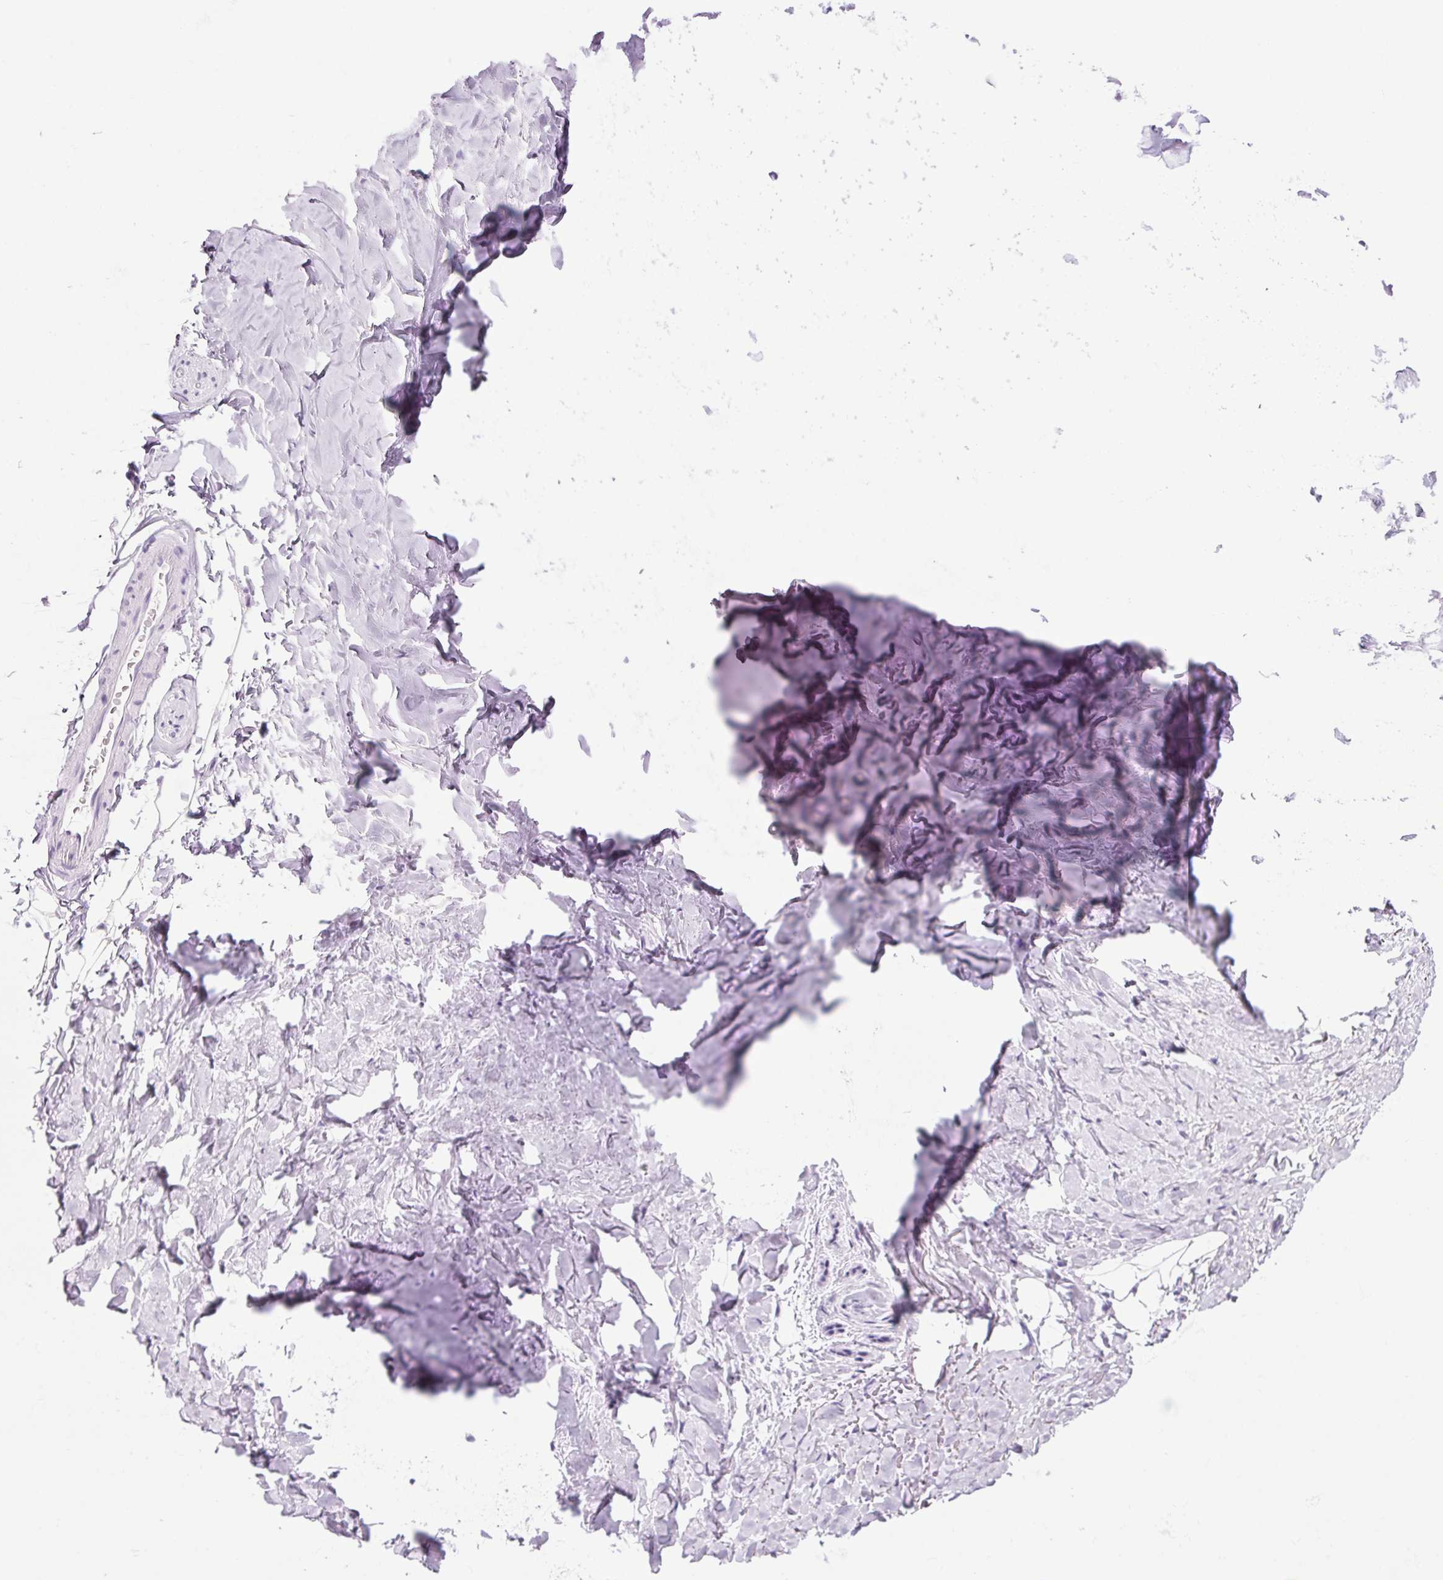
{"staining": {"intensity": "negative", "quantity": "none", "location": "none"}, "tissue": "adipose tissue", "cell_type": "Adipocytes", "image_type": "normal", "snomed": [{"axis": "morphology", "description": "Normal tissue, NOS"}, {"axis": "topography", "description": "Cartilage tissue"}, {"axis": "topography", "description": "Bronchus"}], "caption": "High magnification brightfield microscopy of unremarkable adipose tissue stained with DAB (brown) and counterstained with hematoxylin (blue): adipocytes show no significant positivity. (Brightfield microscopy of DAB immunohistochemistry at high magnification).", "gene": "PPP1R1A", "patient": {"sex": "female", "age": 79}}